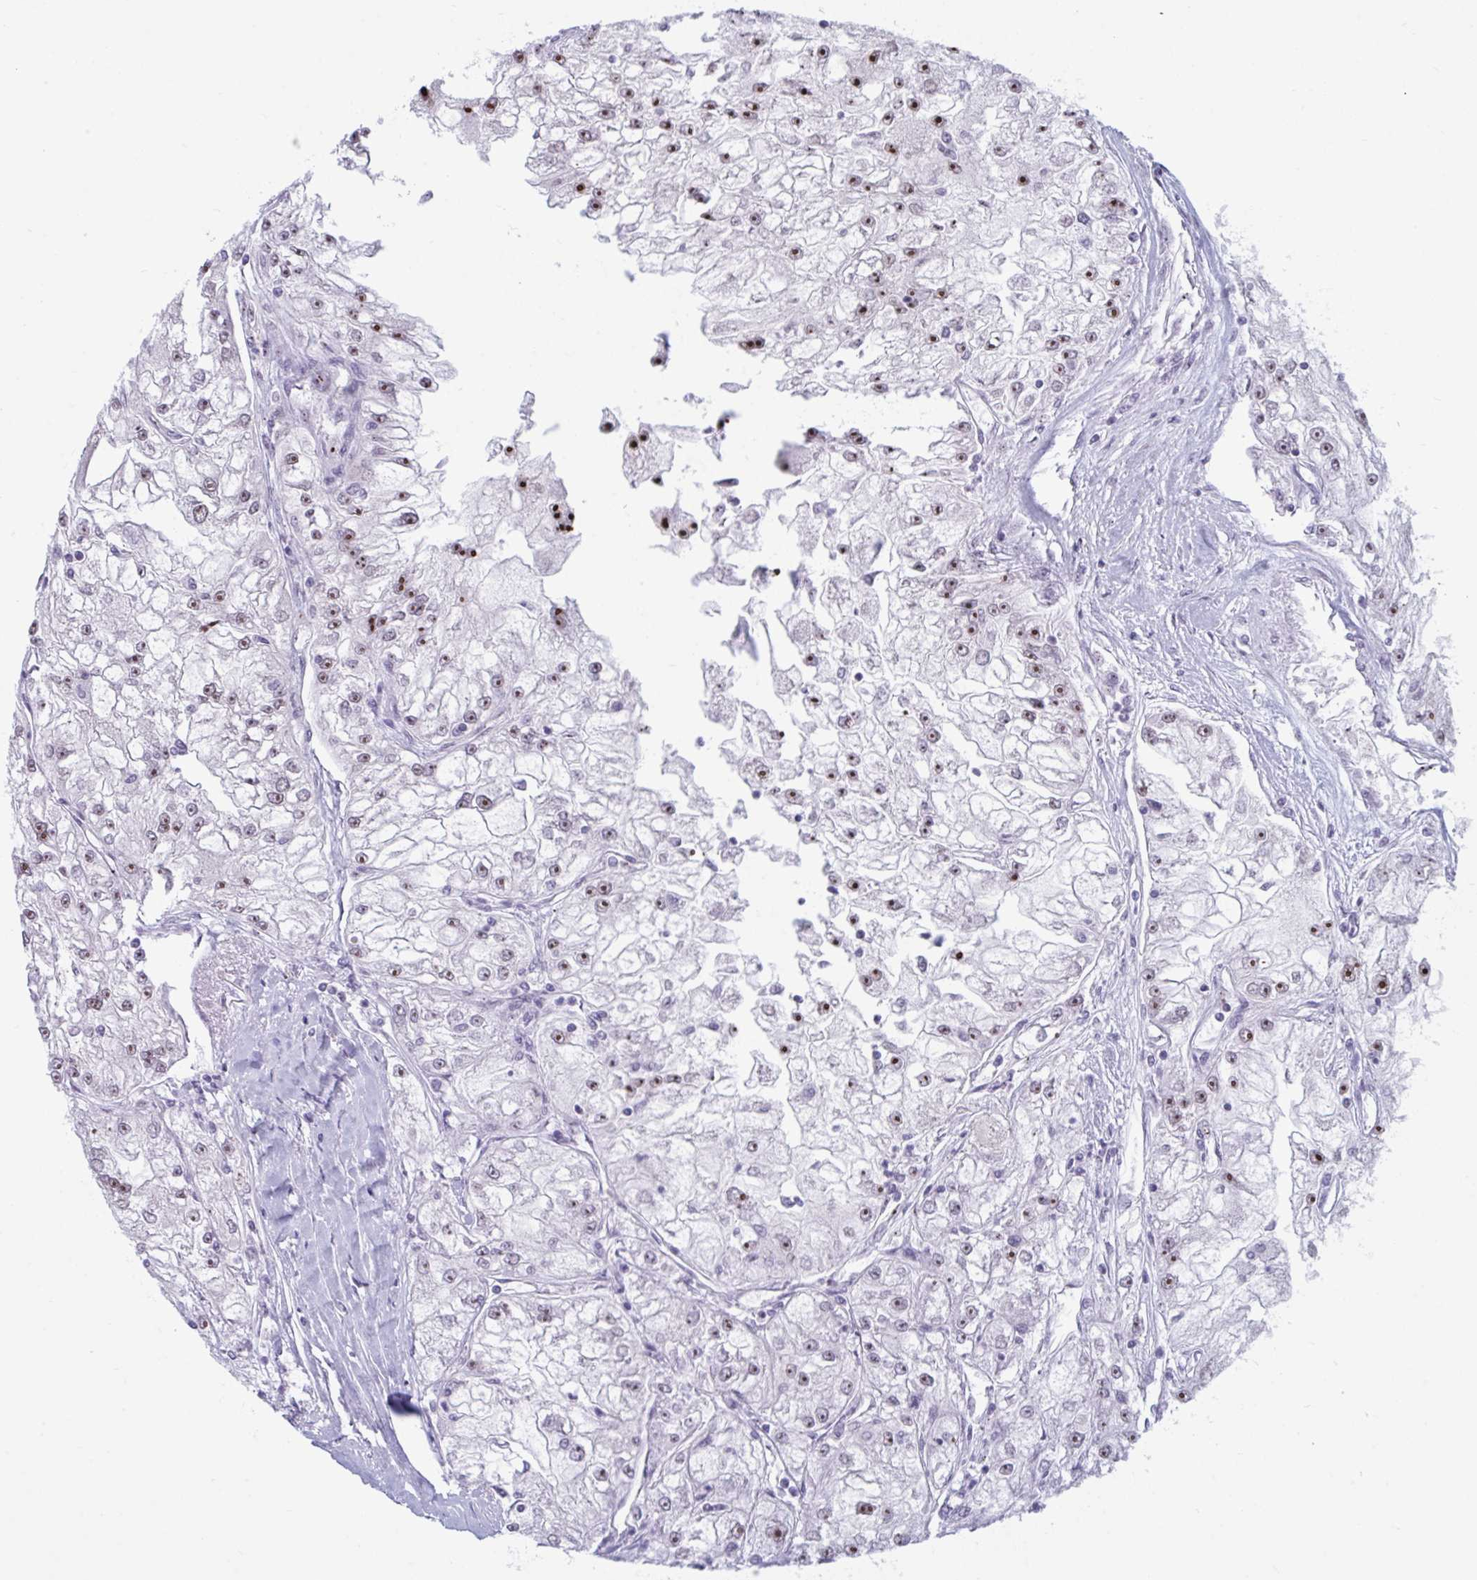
{"staining": {"intensity": "strong", "quantity": ">75%", "location": "nuclear"}, "tissue": "renal cancer", "cell_type": "Tumor cells", "image_type": "cancer", "snomed": [{"axis": "morphology", "description": "Adenocarcinoma, NOS"}, {"axis": "topography", "description": "Kidney"}], "caption": "The micrograph demonstrates immunohistochemical staining of renal cancer. There is strong nuclear staining is appreciated in about >75% of tumor cells.", "gene": "TGM6", "patient": {"sex": "female", "age": 72}}